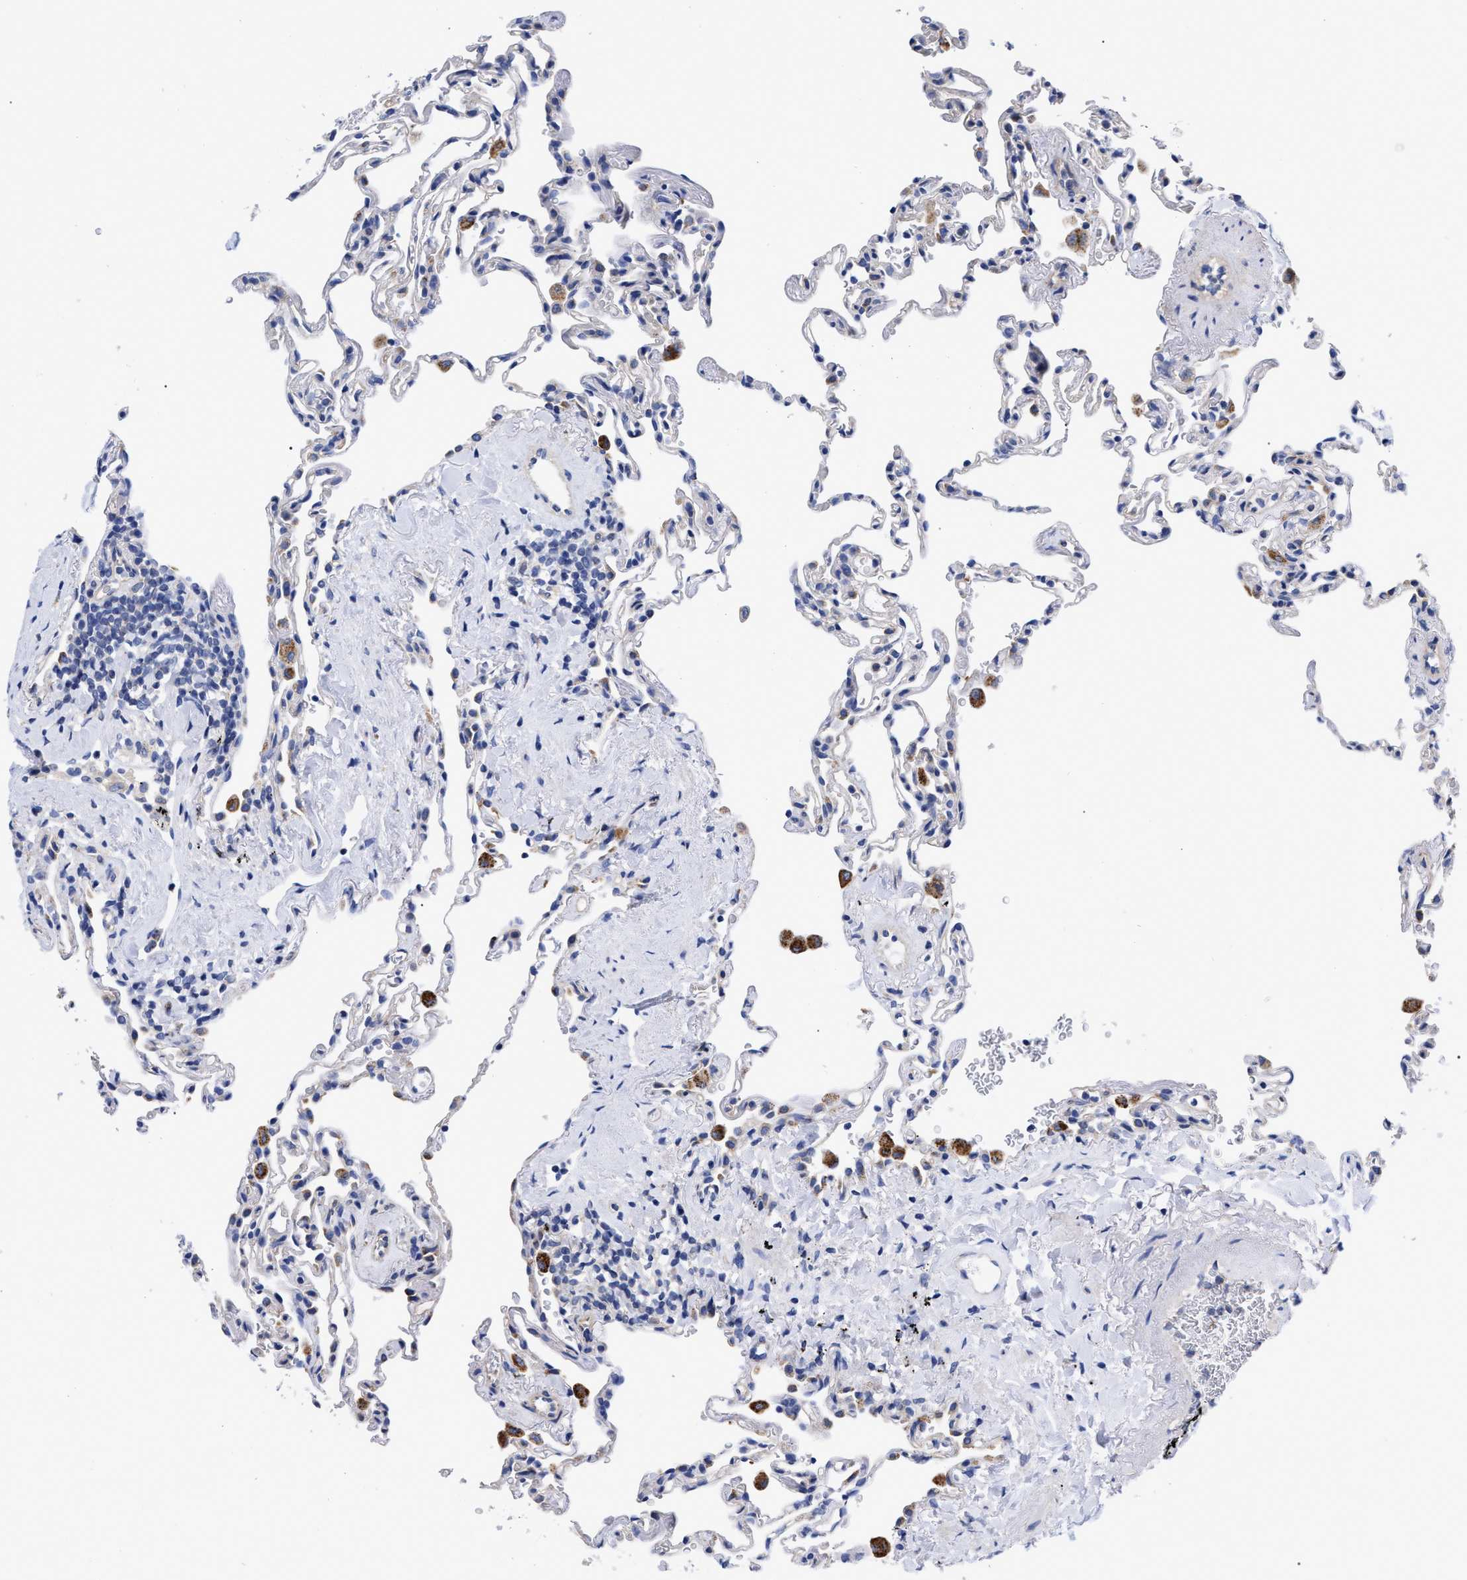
{"staining": {"intensity": "negative", "quantity": "none", "location": "none"}, "tissue": "lung", "cell_type": "Alveolar cells", "image_type": "normal", "snomed": [{"axis": "morphology", "description": "Normal tissue, NOS"}, {"axis": "topography", "description": "Lung"}], "caption": "IHC image of unremarkable lung stained for a protein (brown), which exhibits no staining in alveolar cells. (DAB immunohistochemistry (IHC), high magnification).", "gene": "IRAG2", "patient": {"sex": "male", "age": 59}}